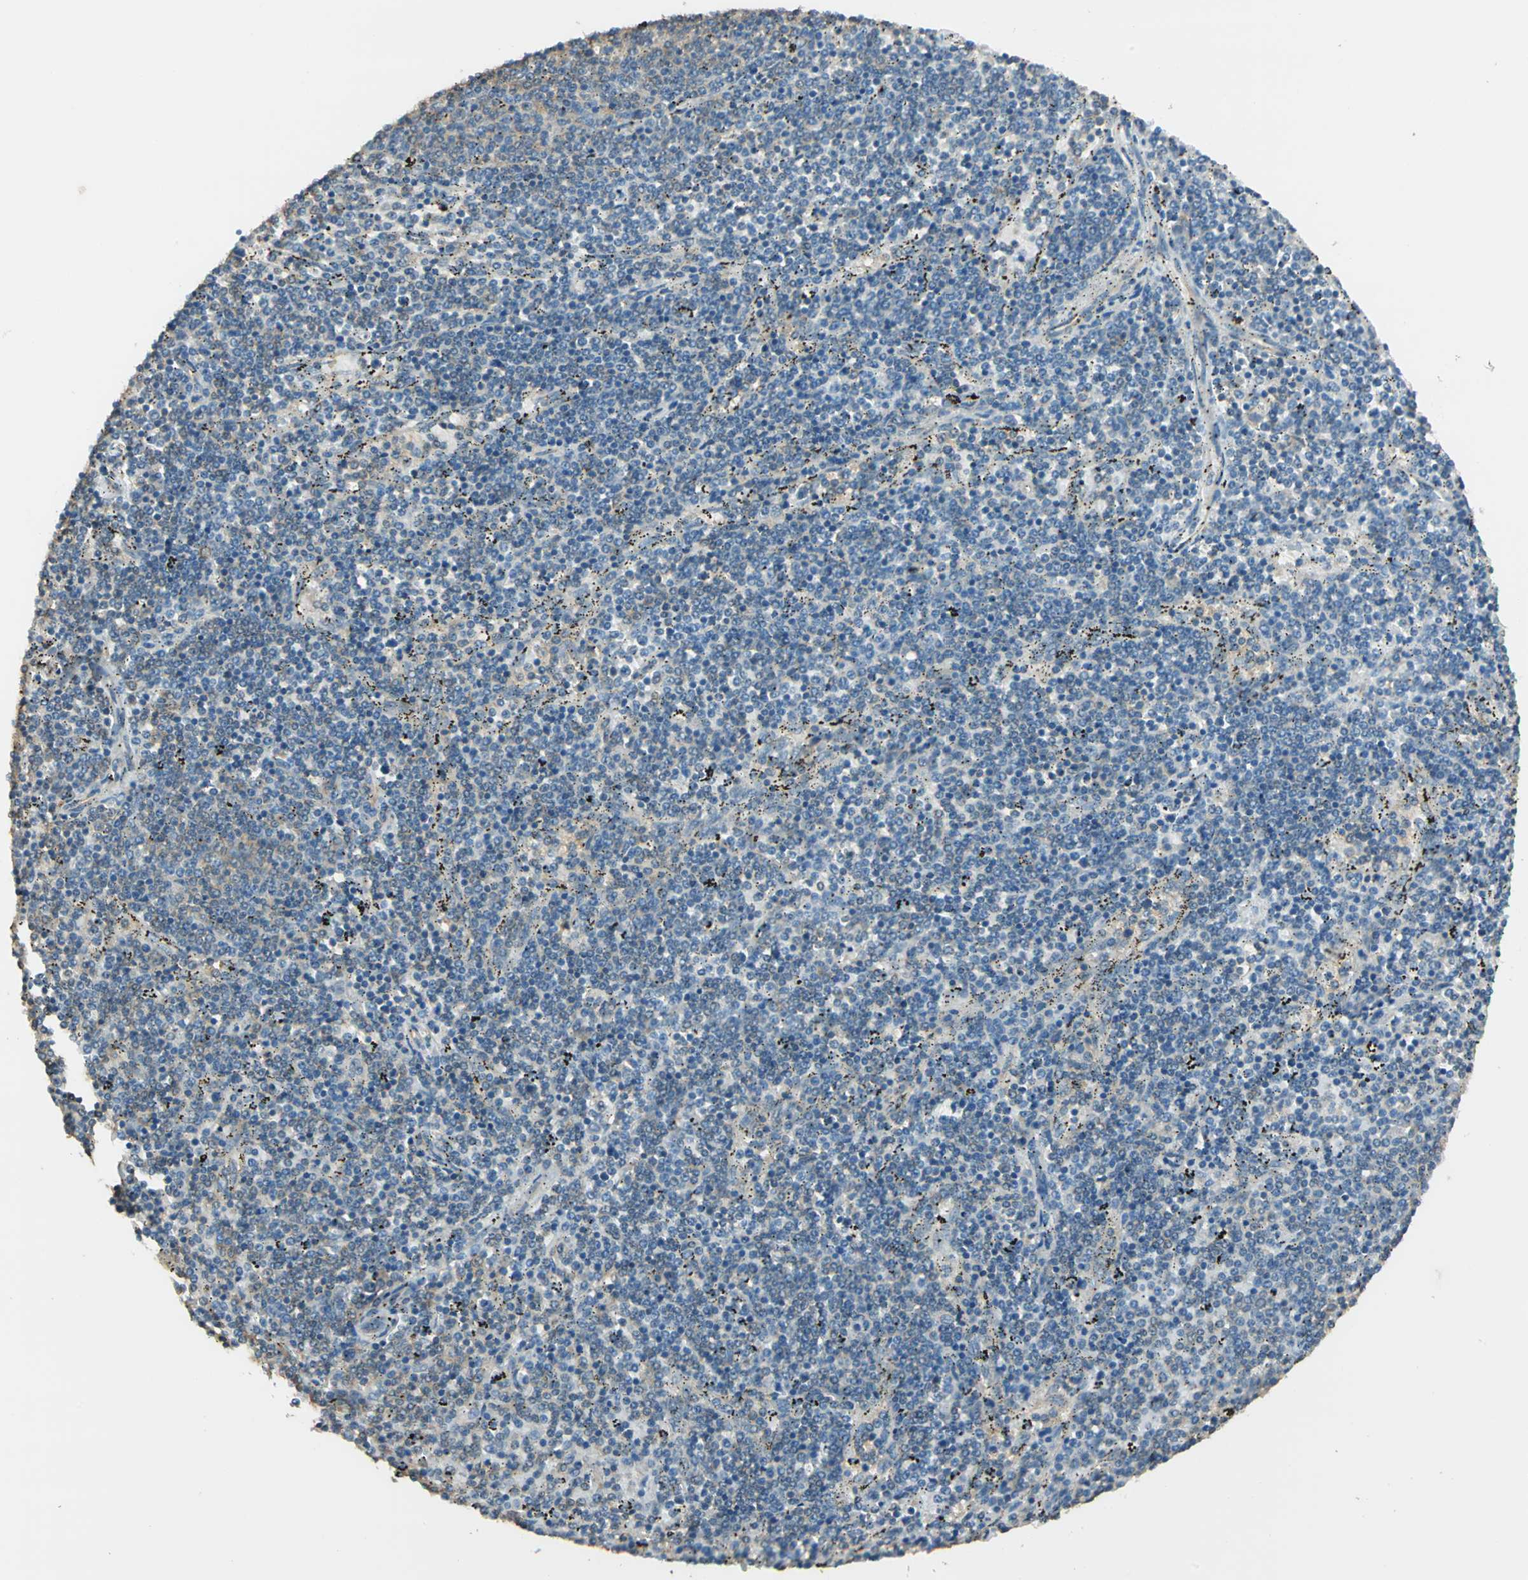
{"staining": {"intensity": "weak", "quantity": "25%-75%", "location": "cytoplasmic/membranous"}, "tissue": "lymphoma", "cell_type": "Tumor cells", "image_type": "cancer", "snomed": [{"axis": "morphology", "description": "Malignant lymphoma, non-Hodgkin's type, Low grade"}, {"axis": "topography", "description": "Spleen"}], "caption": "IHC histopathology image of lymphoma stained for a protein (brown), which demonstrates low levels of weak cytoplasmic/membranous positivity in about 25%-75% of tumor cells.", "gene": "SHC2", "patient": {"sex": "female", "age": 50}}